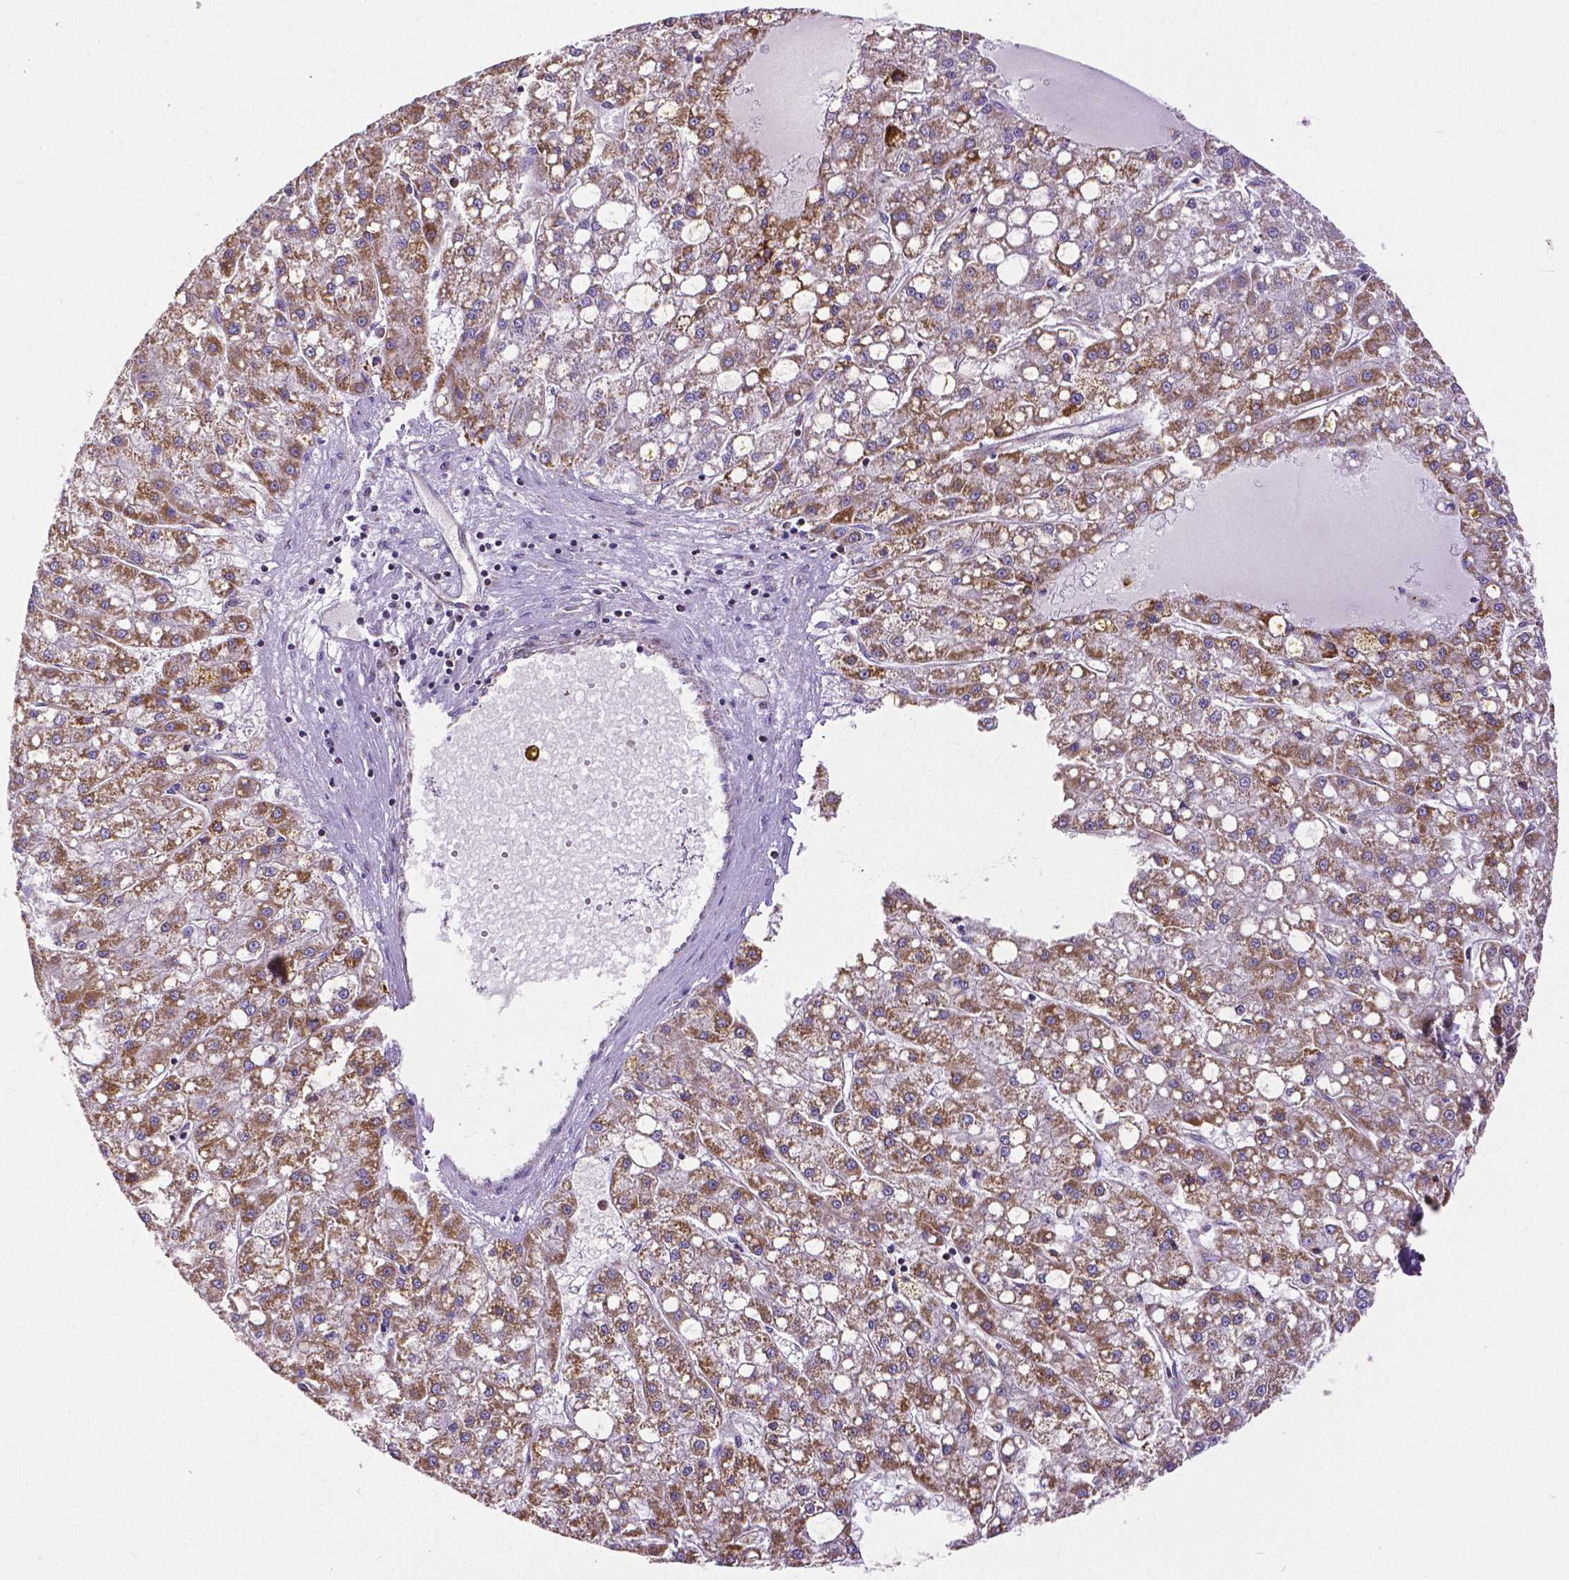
{"staining": {"intensity": "moderate", "quantity": ">75%", "location": "cytoplasmic/membranous"}, "tissue": "liver cancer", "cell_type": "Tumor cells", "image_type": "cancer", "snomed": [{"axis": "morphology", "description": "Carcinoma, Hepatocellular, NOS"}, {"axis": "topography", "description": "Liver"}], "caption": "Liver hepatocellular carcinoma stained for a protein (brown) reveals moderate cytoplasmic/membranous positive positivity in about >75% of tumor cells.", "gene": "MACC1", "patient": {"sex": "male", "age": 67}}